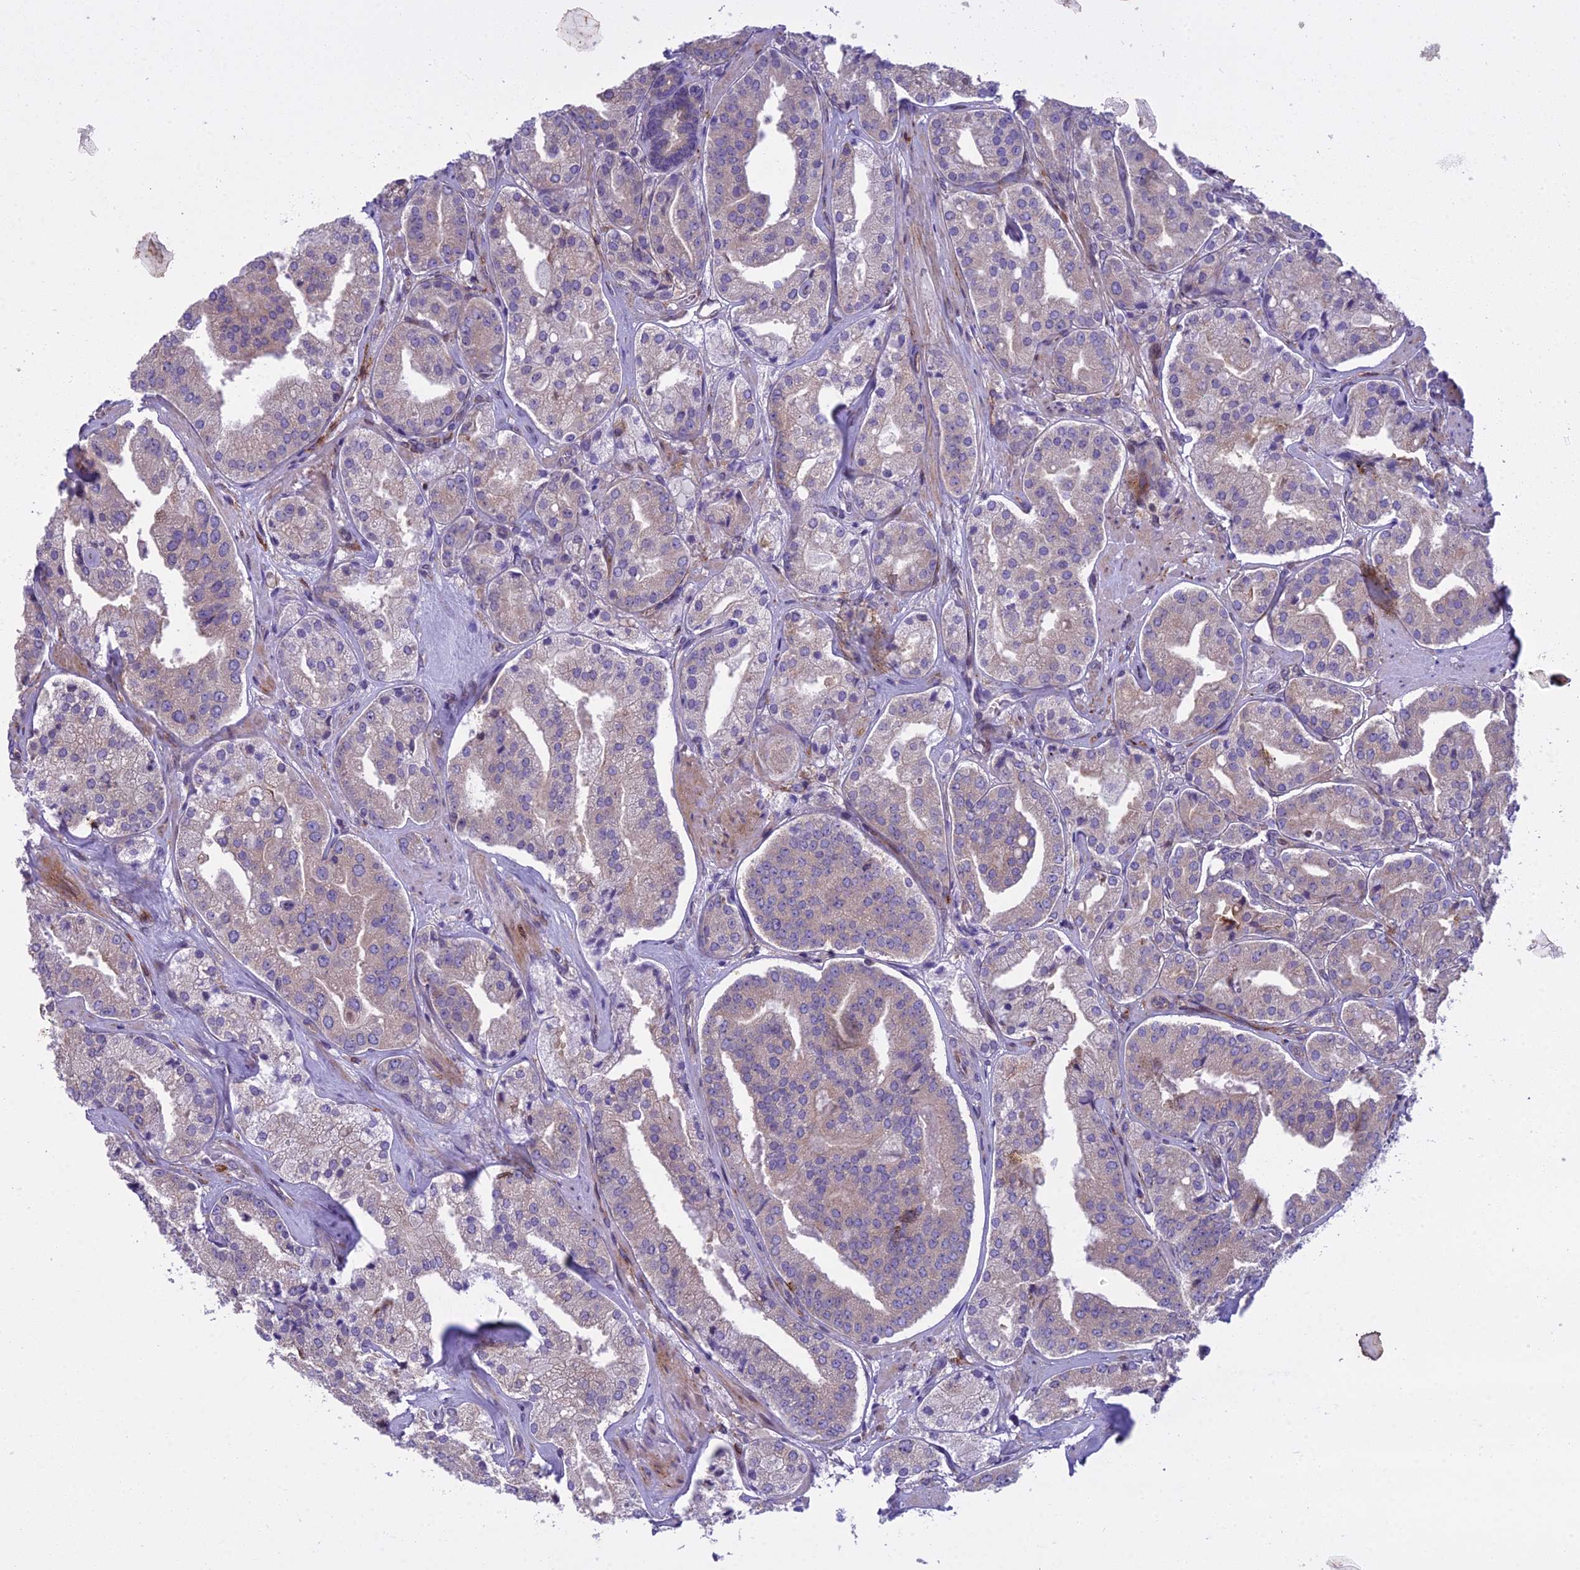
{"staining": {"intensity": "weak", "quantity": "<25%", "location": "cytoplasmic/membranous"}, "tissue": "prostate cancer", "cell_type": "Tumor cells", "image_type": "cancer", "snomed": [{"axis": "morphology", "description": "Adenocarcinoma, High grade"}, {"axis": "topography", "description": "Prostate"}], "caption": "A high-resolution micrograph shows IHC staining of adenocarcinoma (high-grade) (prostate), which reveals no significant expression in tumor cells. Brightfield microscopy of immunohistochemistry (IHC) stained with DAB (3,3'-diaminobenzidine) (brown) and hematoxylin (blue), captured at high magnification.", "gene": "PCDHB14", "patient": {"sex": "male", "age": 63}}